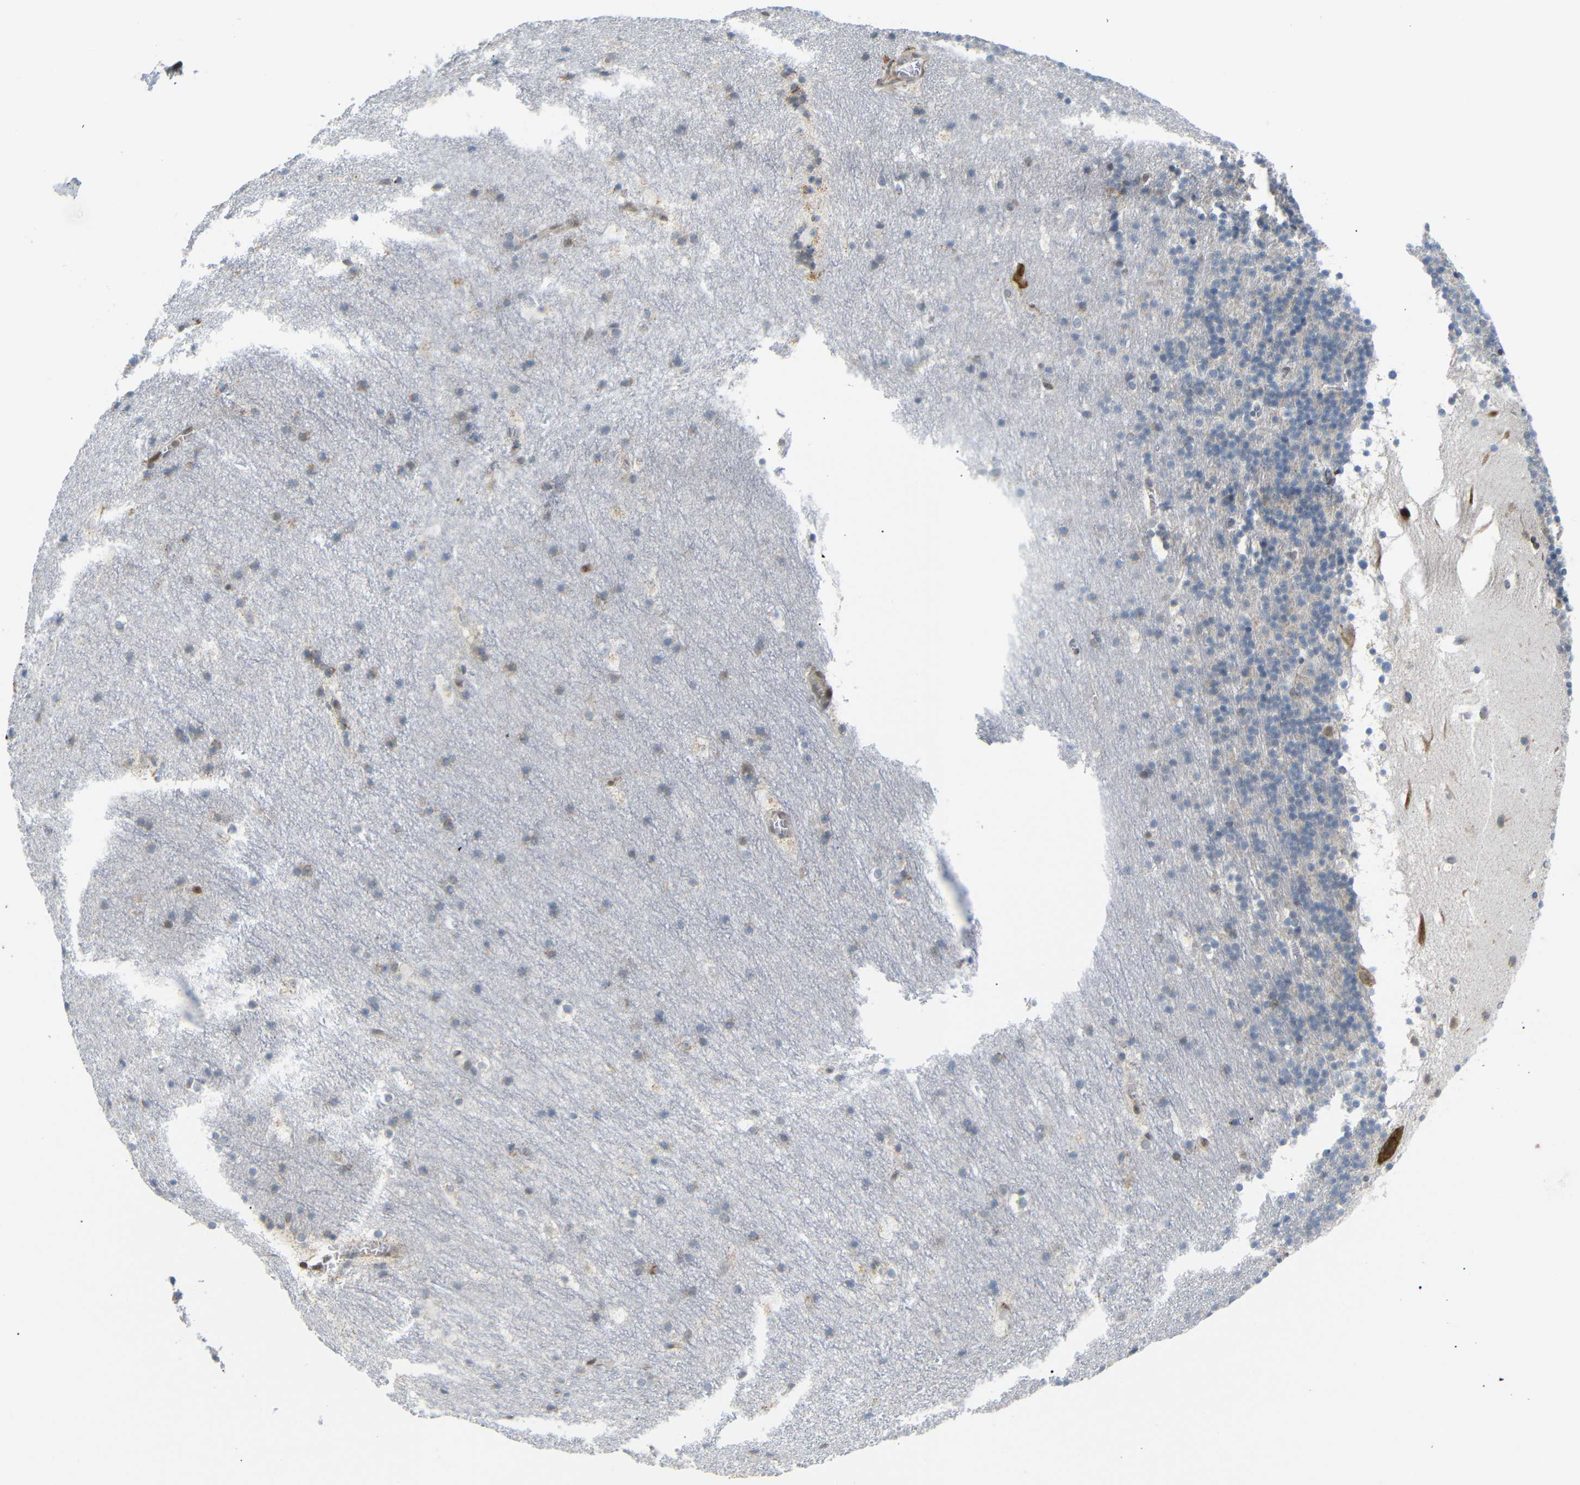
{"staining": {"intensity": "negative", "quantity": "none", "location": "none"}, "tissue": "cerebellum", "cell_type": "Cells in granular layer", "image_type": "normal", "snomed": [{"axis": "morphology", "description": "Normal tissue, NOS"}, {"axis": "topography", "description": "Cerebellum"}], "caption": "Cells in granular layer are negative for protein expression in normal human cerebellum. The staining was performed using DAB (3,3'-diaminobenzidine) to visualize the protein expression in brown, while the nuclei were stained in blue with hematoxylin (Magnification: 20x).", "gene": "SPCS2", "patient": {"sex": "male", "age": 45}}